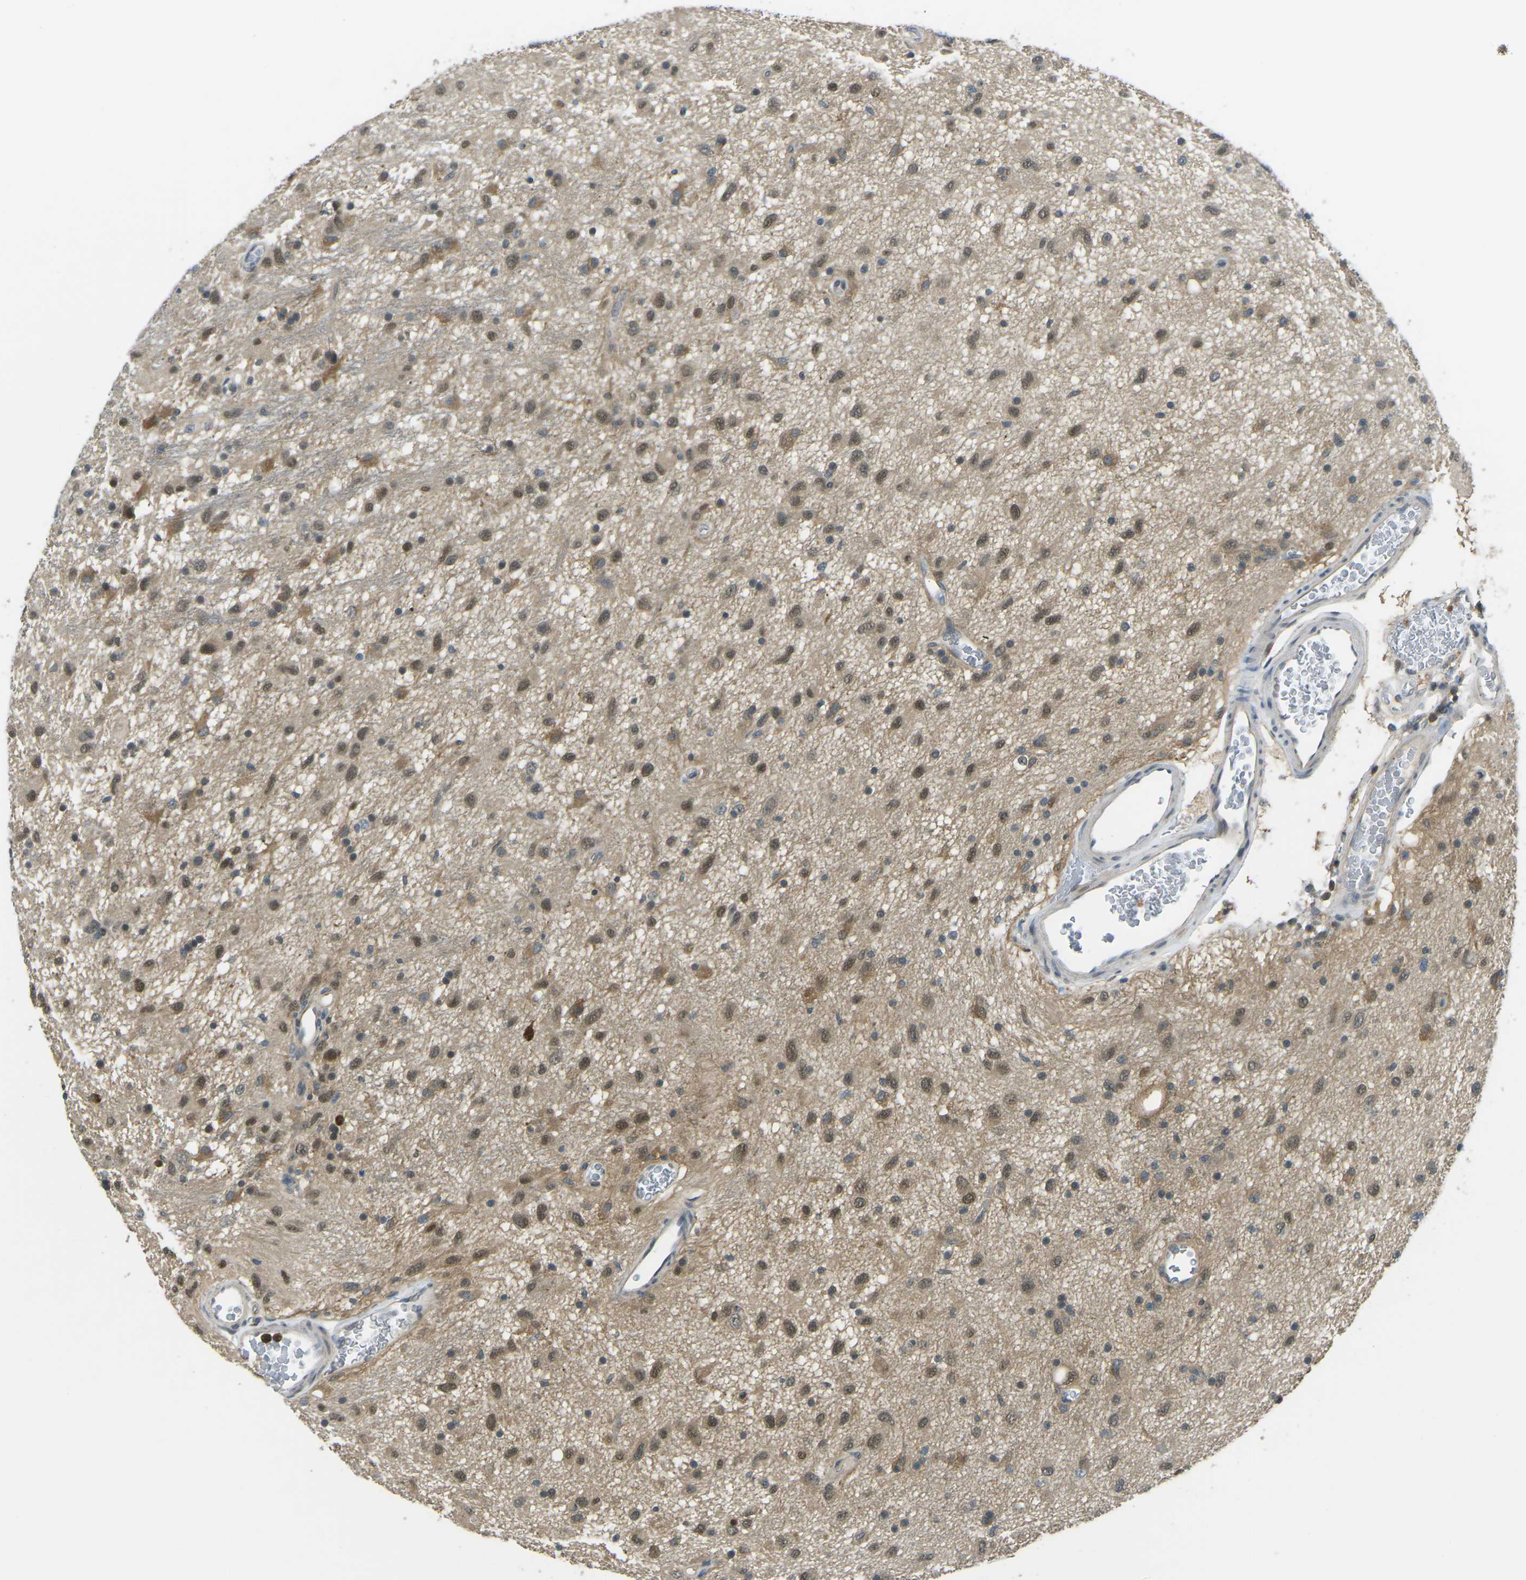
{"staining": {"intensity": "moderate", "quantity": ">75%", "location": "cytoplasmic/membranous,nuclear"}, "tissue": "glioma", "cell_type": "Tumor cells", "image_type": "cancer", "snomed": [{"axis": "morphology", "description": "Glioma, malignant, Low grade"}, {"axis": "topography", "description": "Brain"}], "caption": "DAB immunohistochemical staining of human glioma reveals moderate cytoplasmic/membranous and nuclear protein staining in approximately >75% of tumor cells.", "gene": "PIEZO2", "patient": {"sex": "male", "age": 77}}